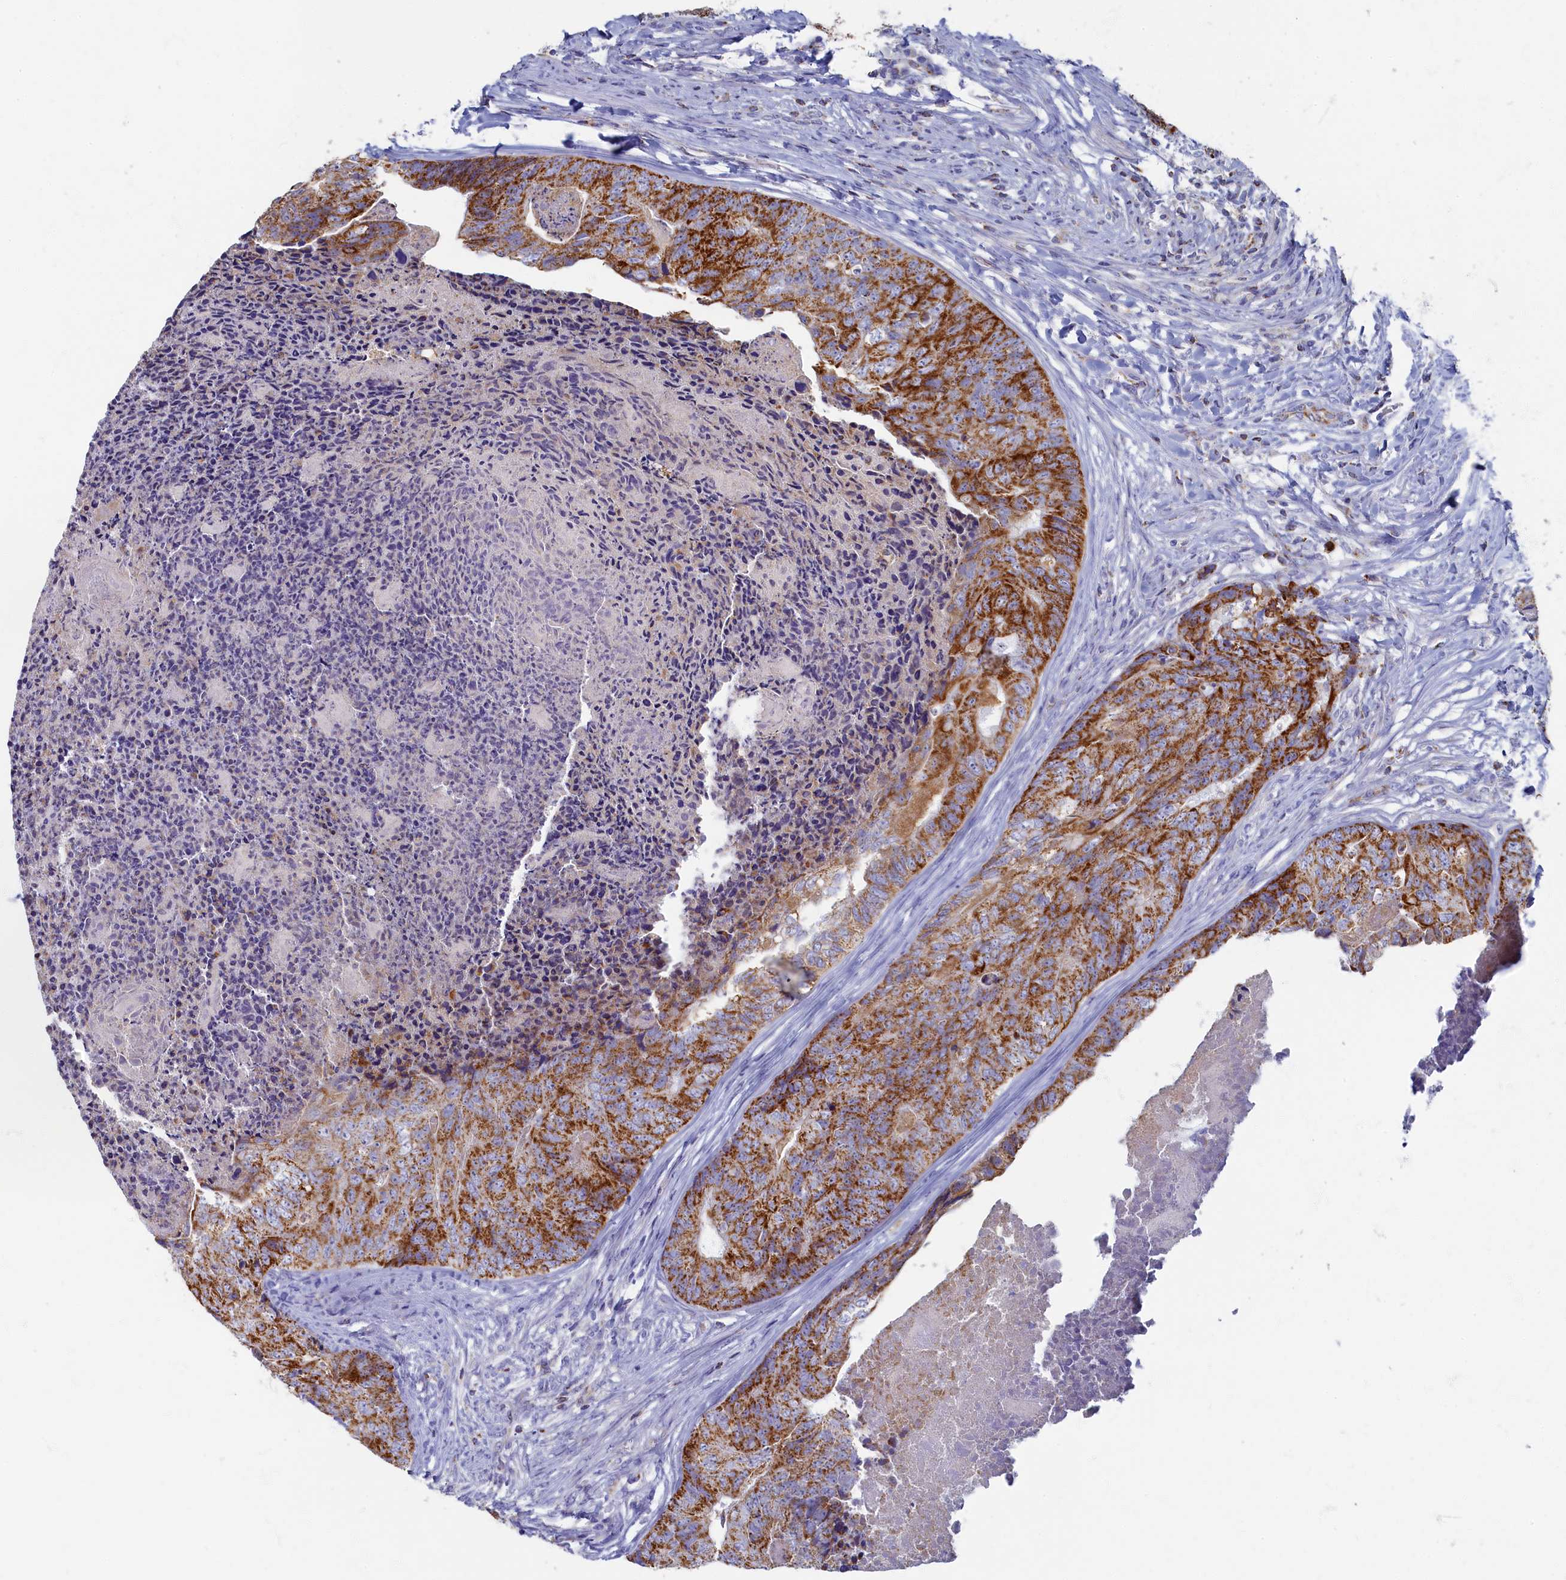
{"staining": {"intensity": "strong", "quantity": ">75%", "location": "cytoplasmic/membranous"}, "tissue": "colorectal cancer", "cell_type": "Tumor cells", "image_type": "cancer", "snomed": [{"axis": "morphology", "description": "Adenocarcinoma, NOS"}, {"axis": "topography", "description": "Colon"}], "caption": "Colorectal cancer stained for a protein (brown) displays strong cytoplasmic/membranous positive positivity in approximately >75% of tumor cells.", "gene": "OCIAD2", "patient": {"sex": "female", "age": 67}}